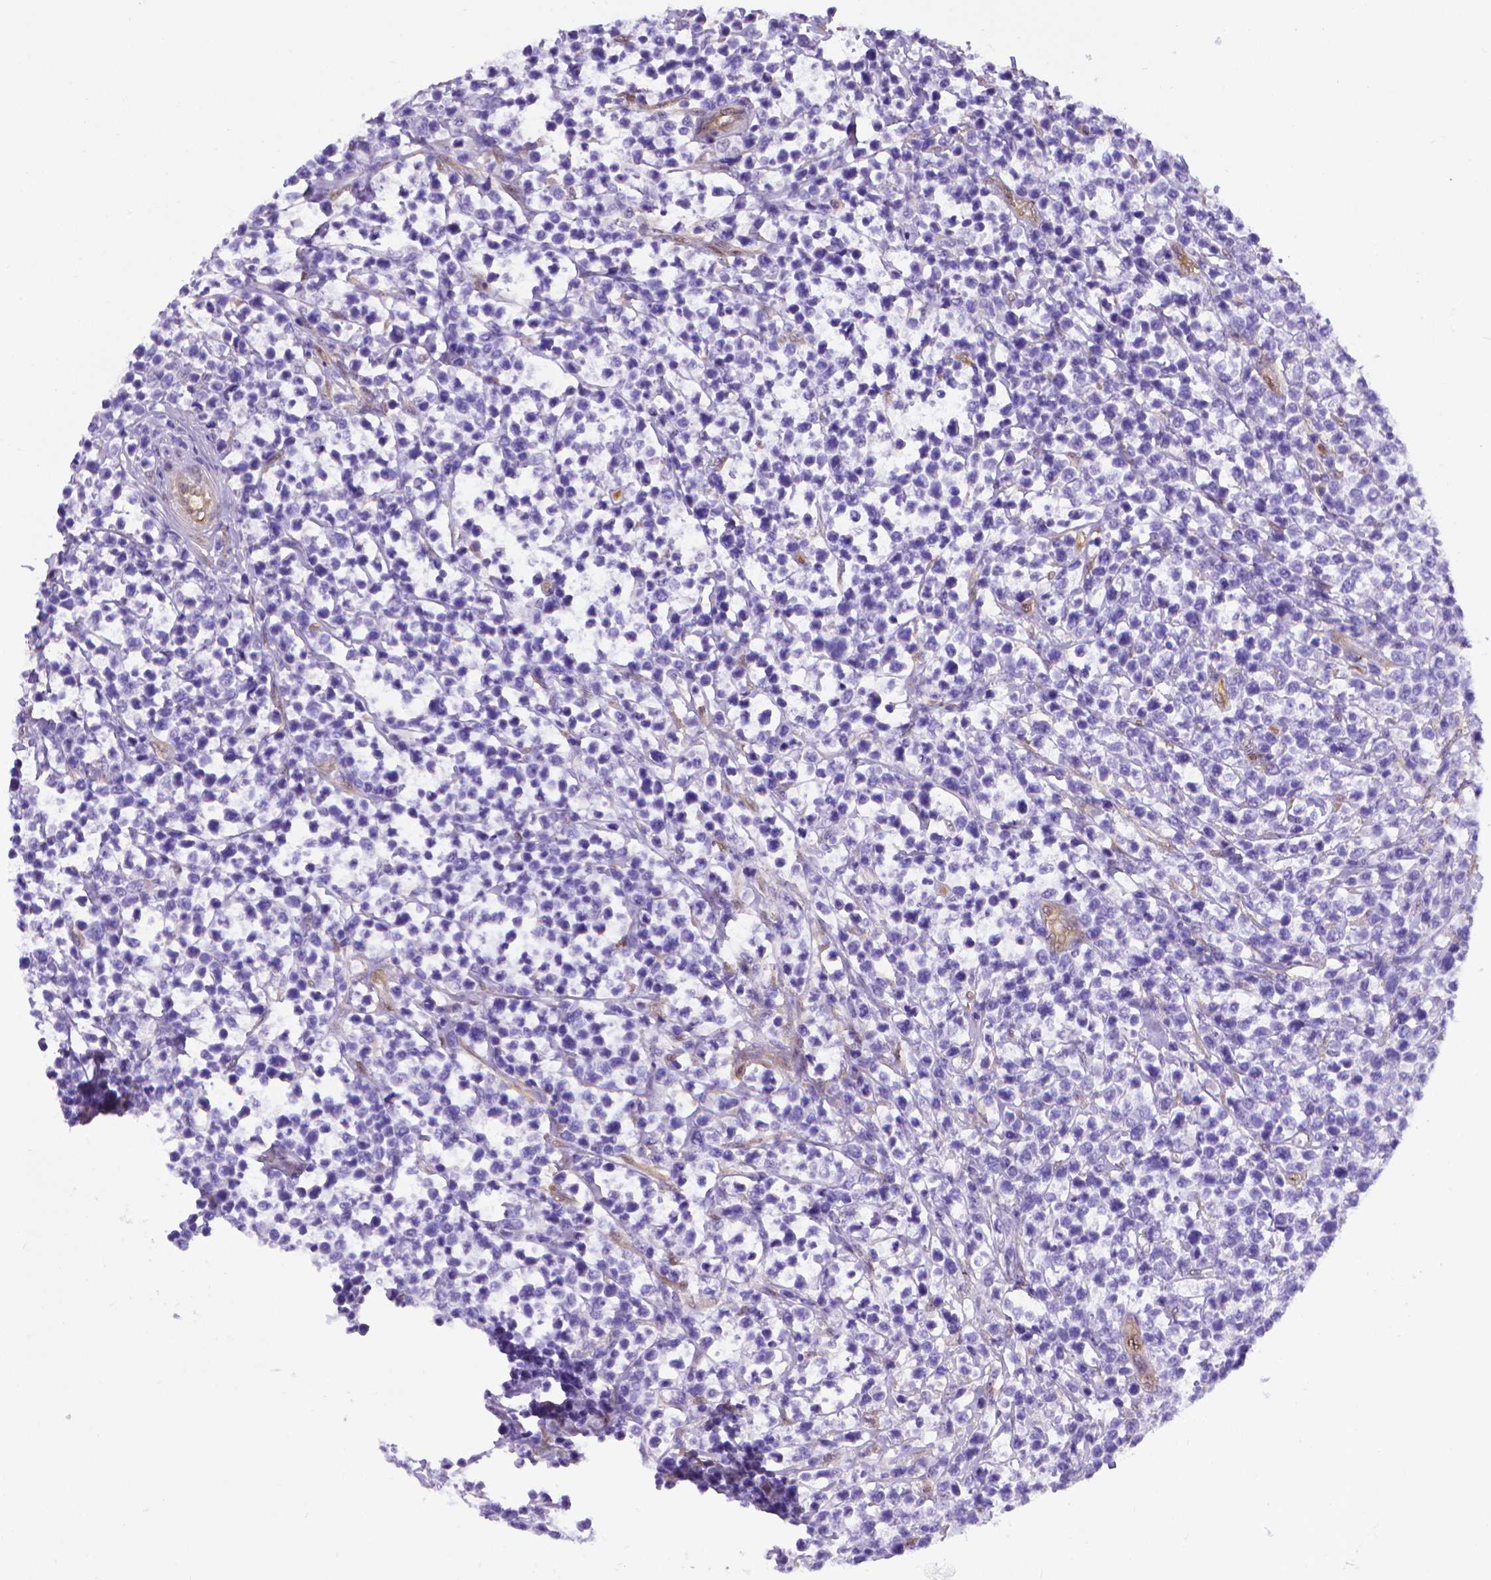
{"staining": {"intensity": "negative", "quantity": "none", "location": "none"}, "tissue": "lymphoma", "cell_type": "Tumor cells", "image_type": "cancer", "snomed": [{"axis": "morphology", "description": "Malignant lymphoma, non-Hodgkin's type, High grade"}, {"axis": "topography", "description": "Soft tissue"}], "caption": "Immunohistochemical staining of lymphoma exhibits no significant expression in tumor cells.", "gene": "CLIC4", "patient": {"sex": "female", "age": 56}}